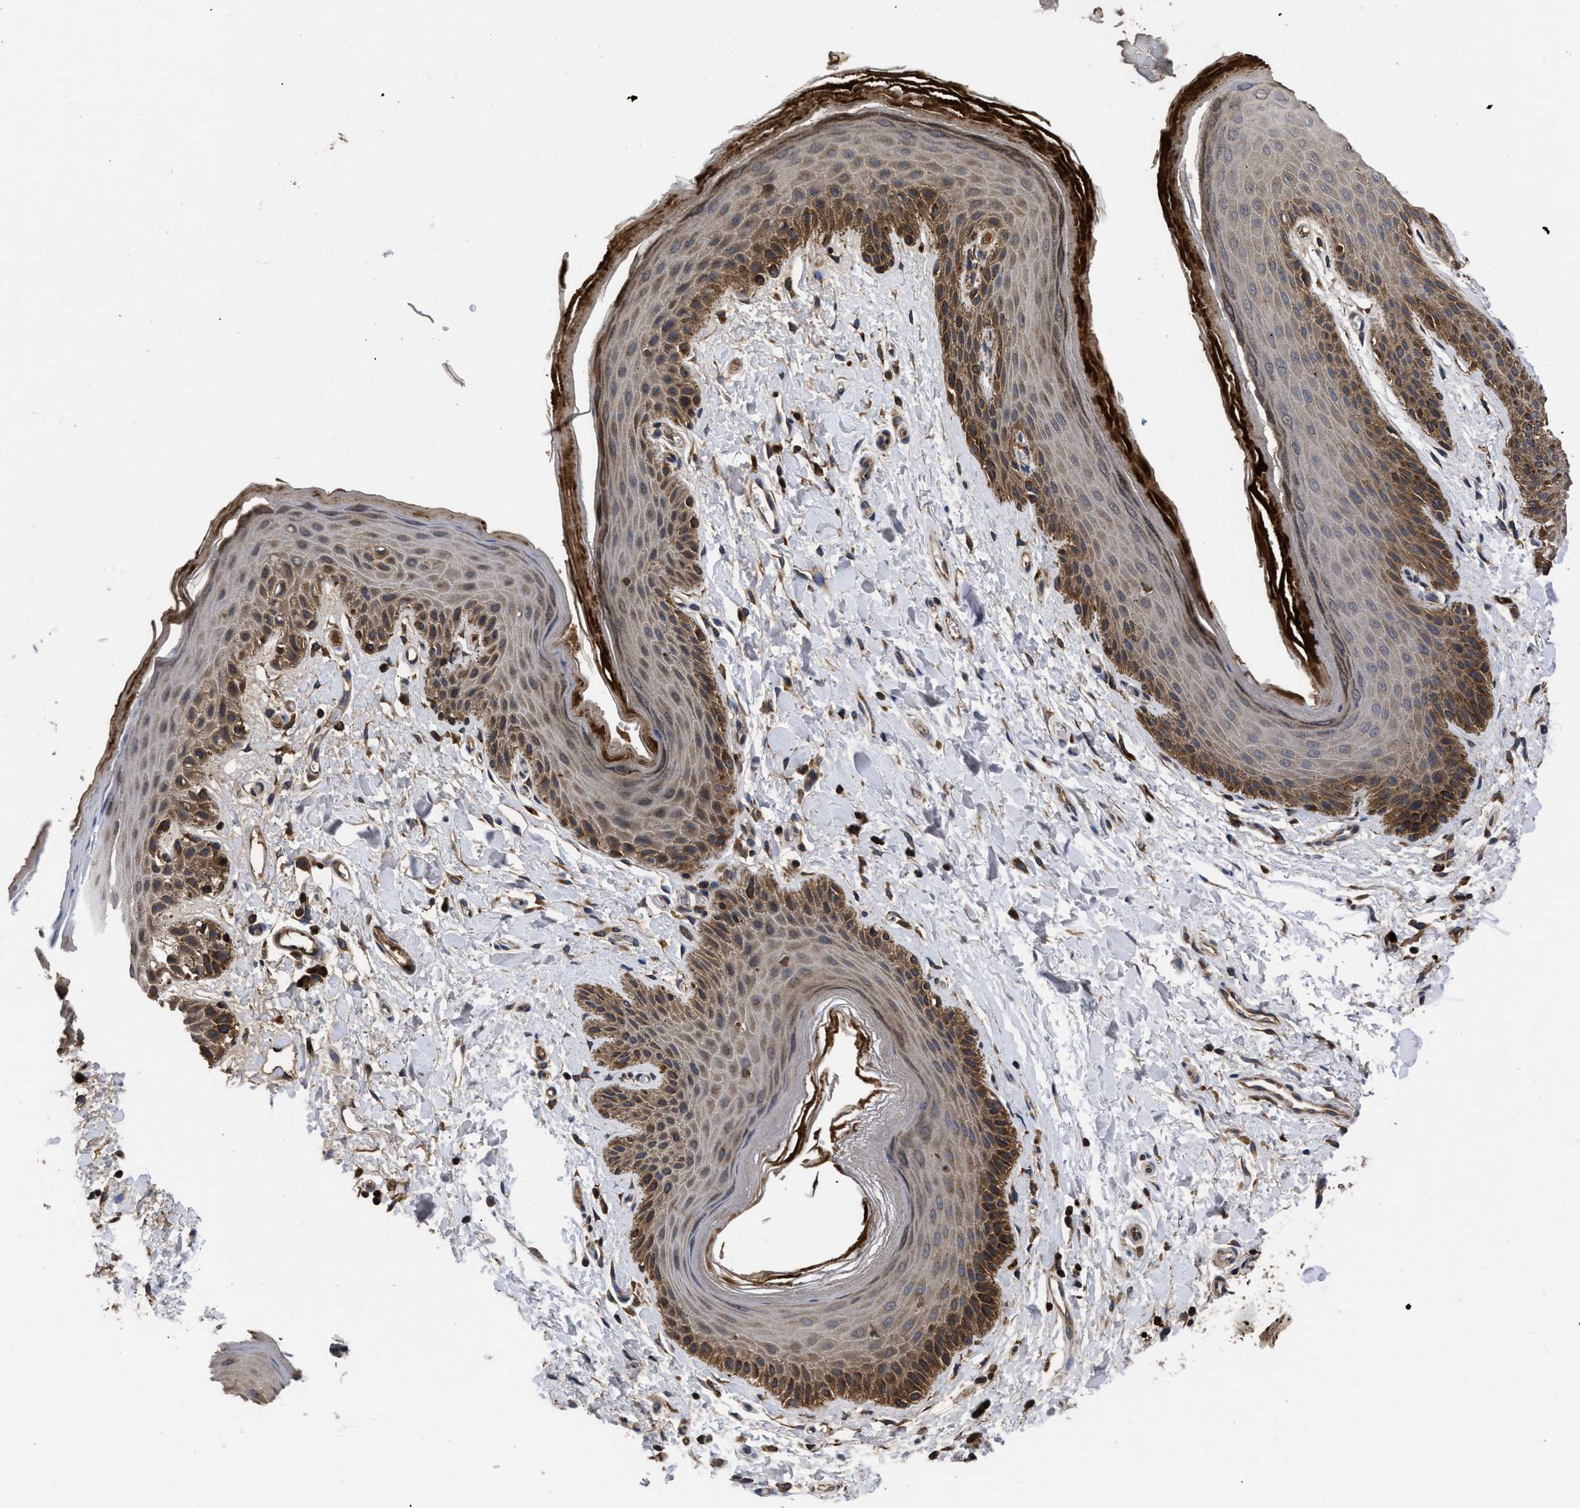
{"staining": {"intensity": "moderate", "quantity": "25%-75%", "location": "cytoplasmic/membranous"}, "tissue": "skin", "cell_type": "Epidermal cells", "image_type": "normal", "snomed": [{"axis": "morphology", "description": "Normal tissue, NOS"}, {"axis": "topography", "description": "Anal"}], "caption": "Approximately 25%-75% of epidermal cells in normal human skin exhibit moderate cytoplasmic/membranous protein expression as visualized by brown immunohistochemical staining.", "gene": "LRRC3", "patient": {"sex": "male", "age": 44}}